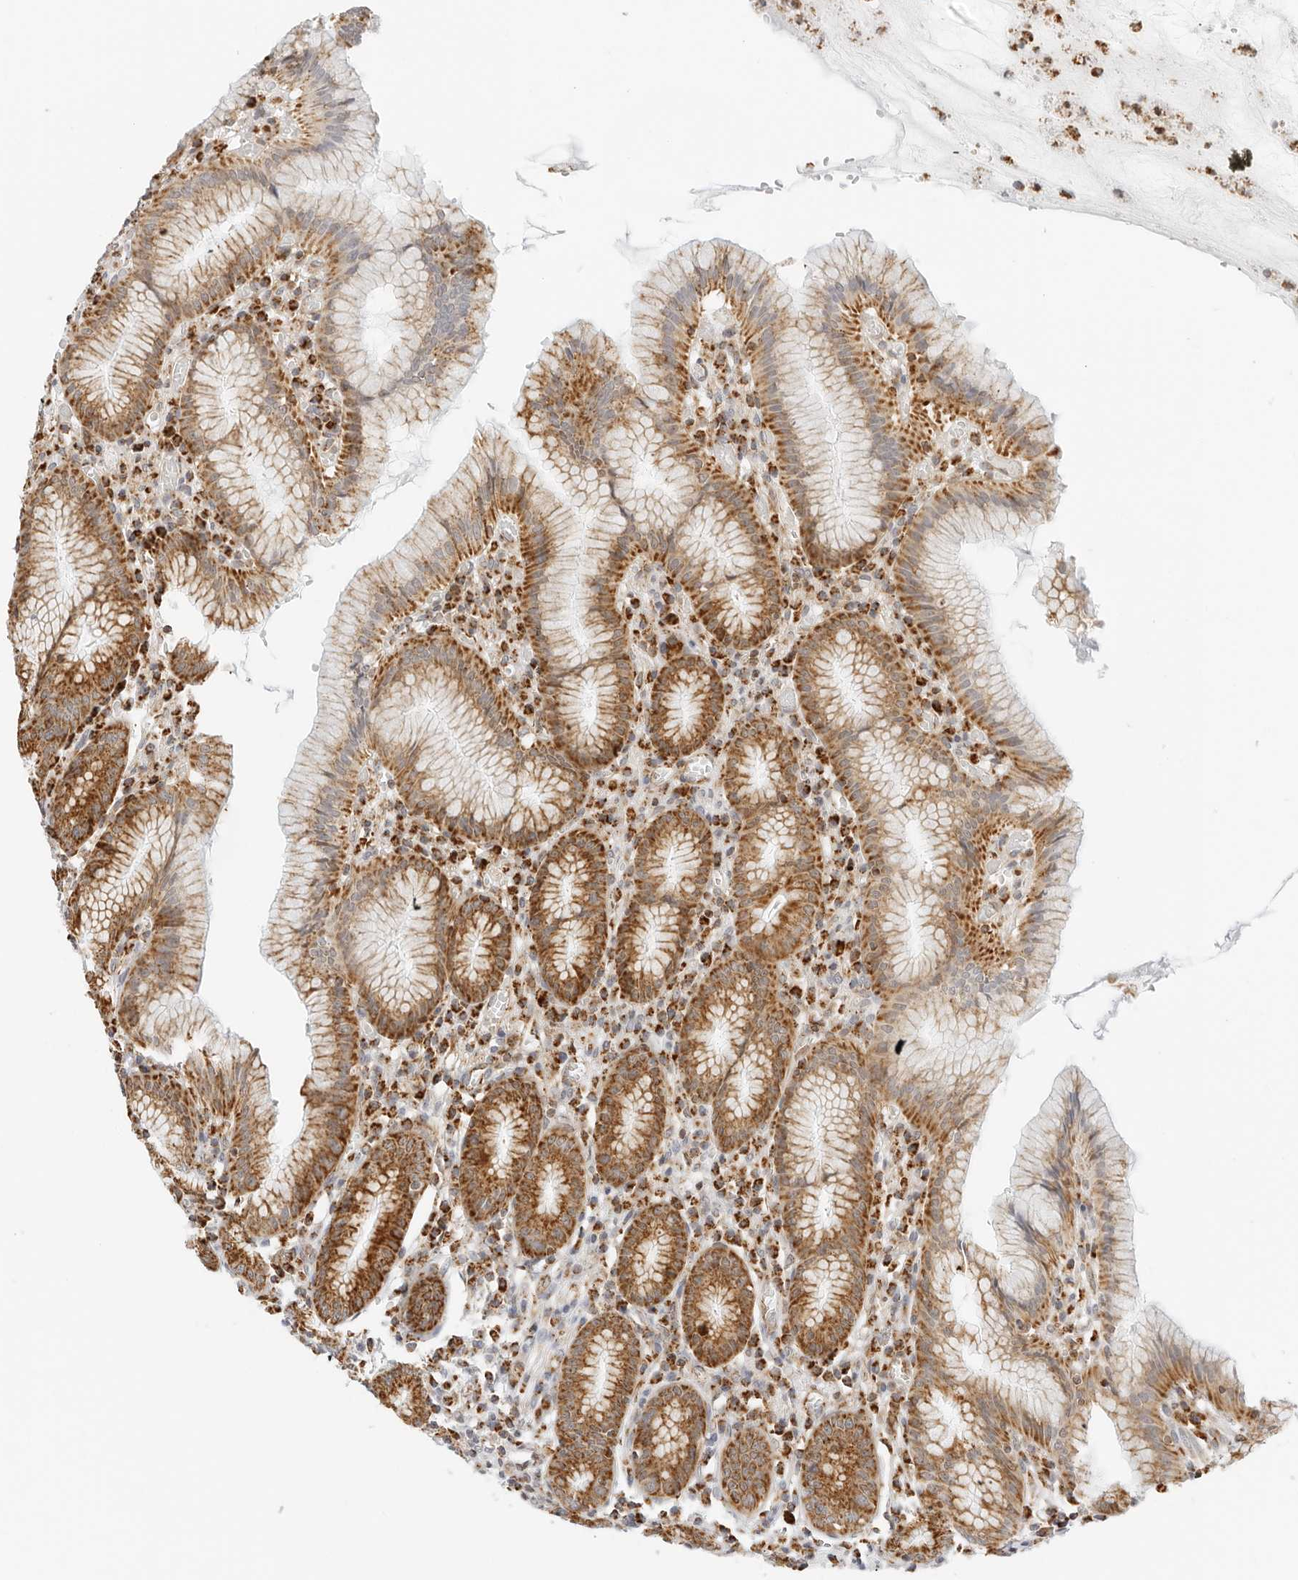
{"staining": {"intensity": "strong", "quantity": ">75%", "location": "cytoplasmic/membranous"}, "tissue": "stomach", "cell_type": "Glandular cells", "image_type": "normal", "snomed": [{"axis": "morphology", "description": "Normal tissue, NOS"}, {"axis": "topography", "description": "Stomach"}], "caption": "Glandular cells reveal strong cytoplasmic/membranous expression in about >75% of cells in normal stomach. (brown staining indicates protein expression, while blue staining denotes nuclei).", "gene": "RC3H1", "patient": {"sex": "male", "age": 55}}